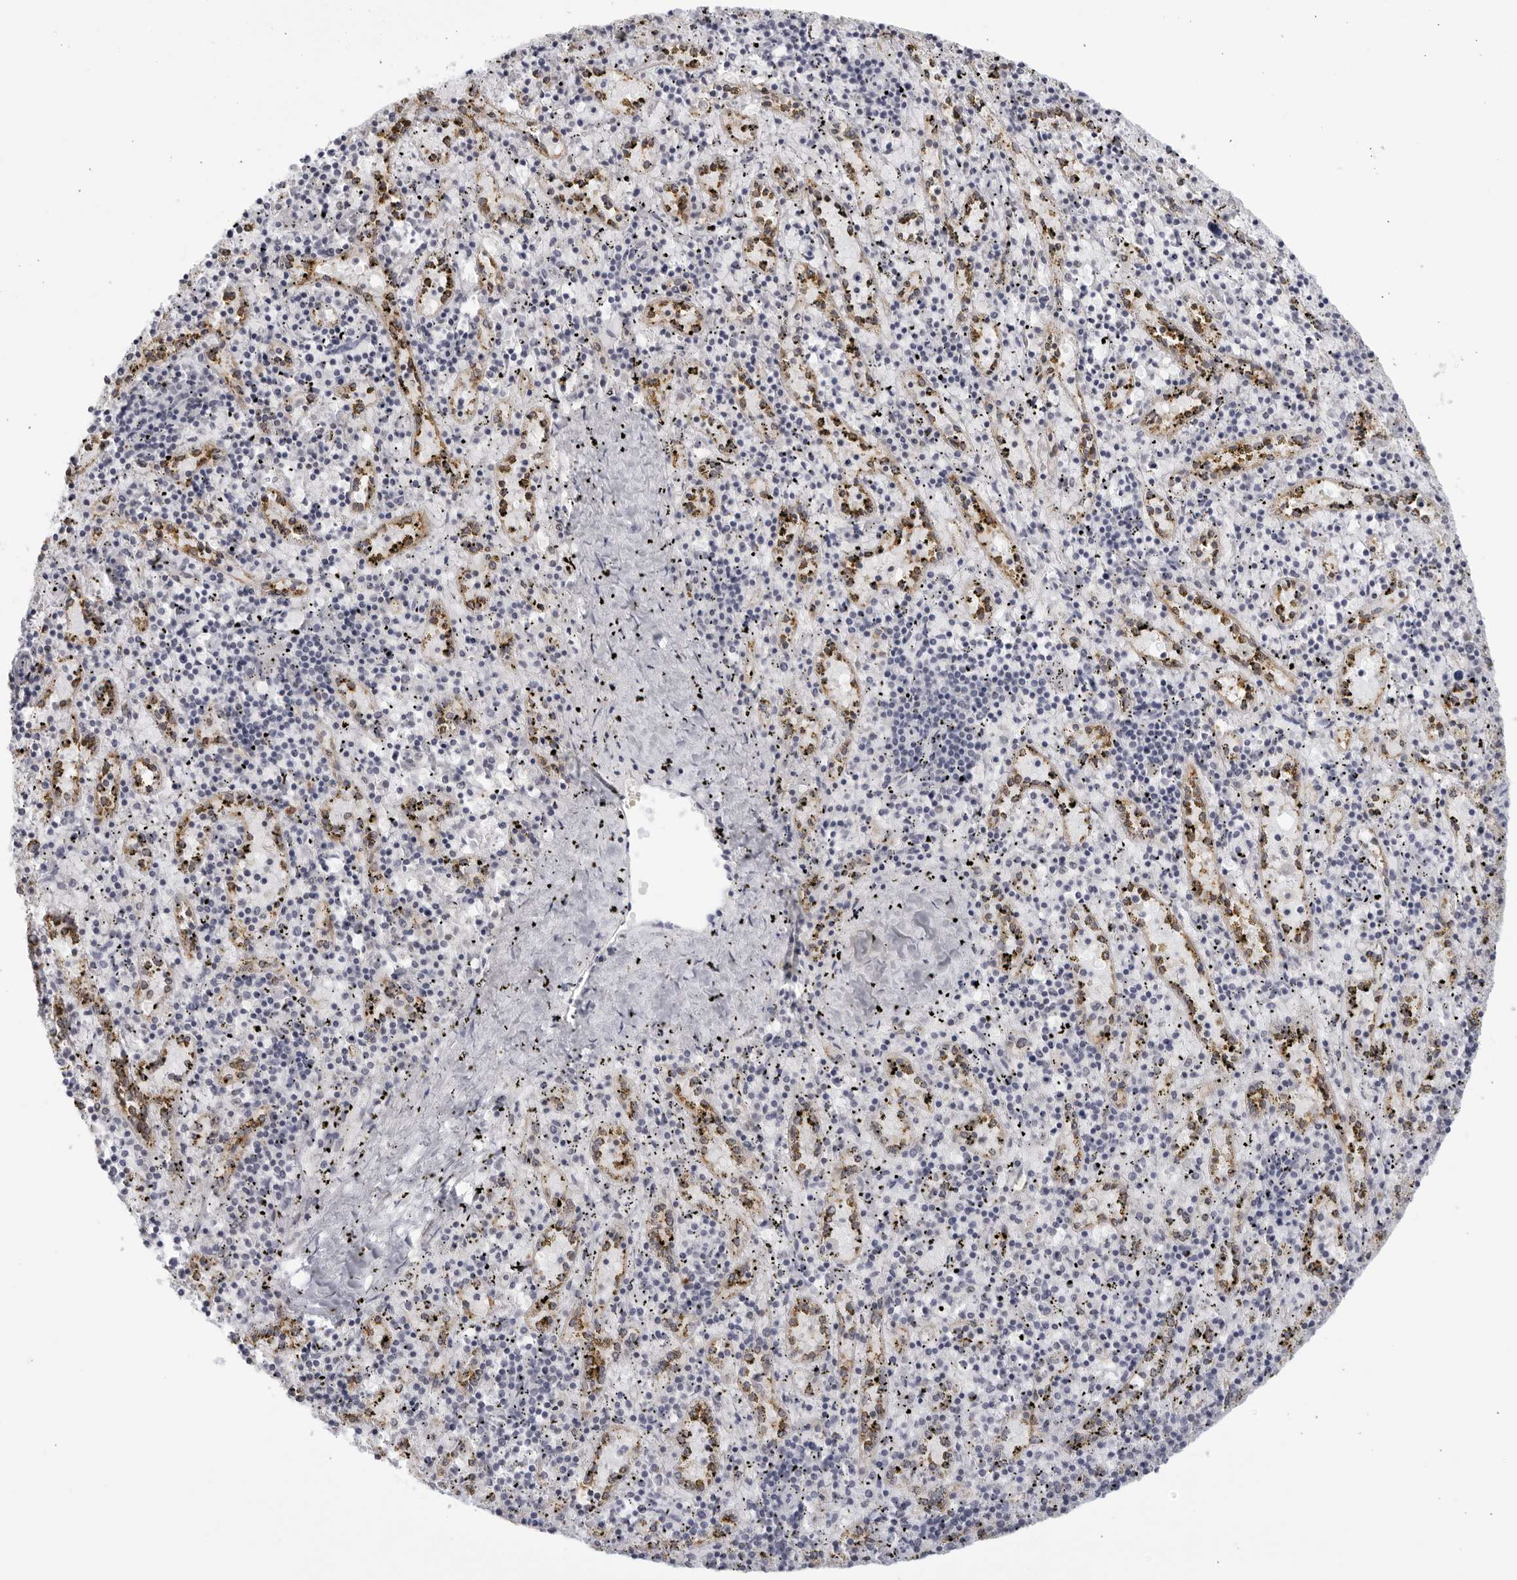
{"staining": {"intensity": "negative", "quantity": "none", "location": "none"}, "tissue": "spleen", "cell_type": "Cells in red pulp", "image_type": "normal", "snomed": [{"axis": "morphology", "description": "Normal tissue, NOS"}, {"axis": "topography", "description": "Spleen"}], "caption": "Image shows no significant protein staining in cells in red pulp of benign spleen. (DAB (3,3'-diaminobenzidine) IHC visualized using brightfield microscopy, high magnification).", "gene": "WDTC1", "patient": {"sex": "male", "age": 11}}